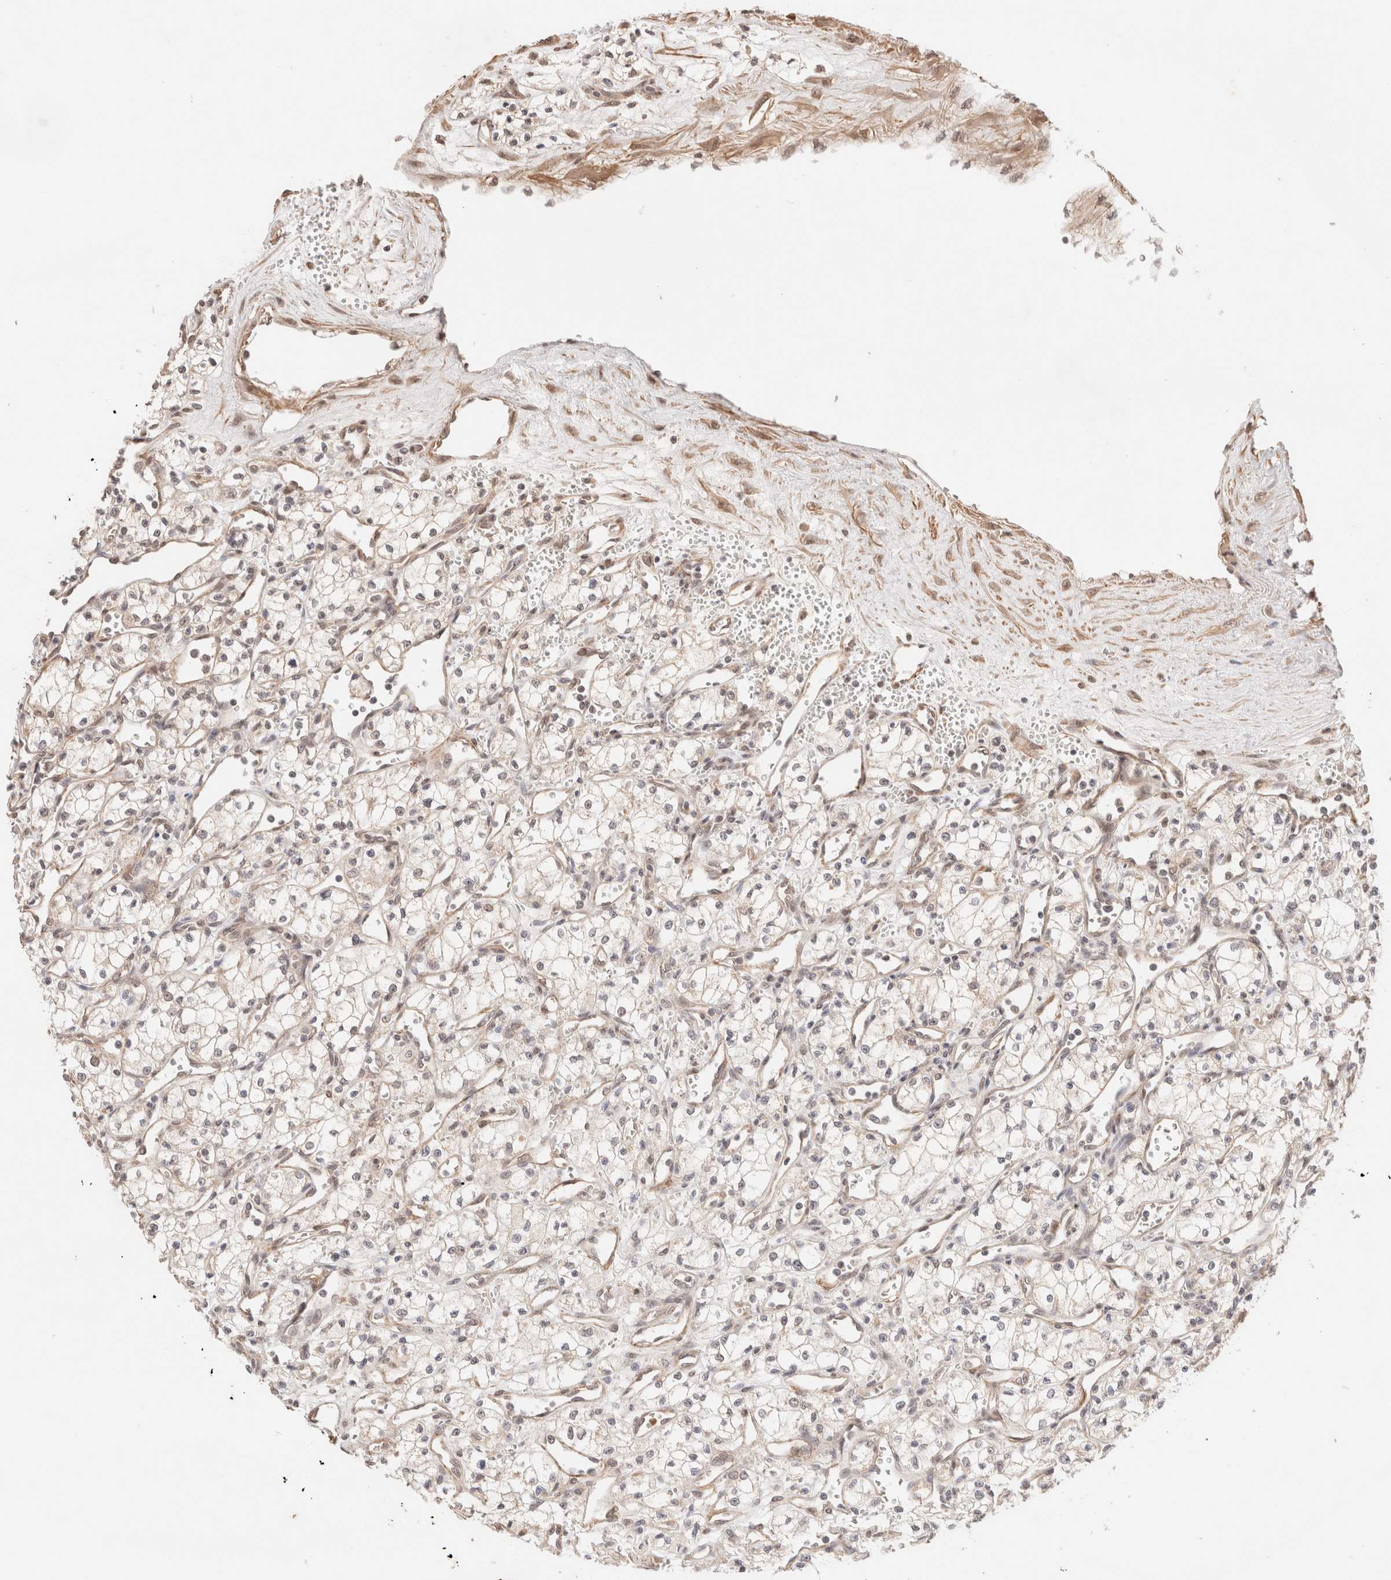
{"staining": {"intensity": "weak", "quantity": "25%-75%", "location": "cytoplasmic/membranous,nuclear"}, "tissue": "renal cancer", "cell_type": "Tumor cells", "image_type": "cancer", "snomed": [{"axis": "morphology", "description": "Adenocarcinoma, NOS"}, {"axis": "topography", "description": "Kidney"}], "caption": "Adenocarcinoma (renal) tissue displays weak cytoplasmic/membranous and nuclear staining in about 25%-75% of tumor cells, visualized by immunohistochemistry.", "gene": "BRPF3", "patient": {"sex": "male", "age": 59}}